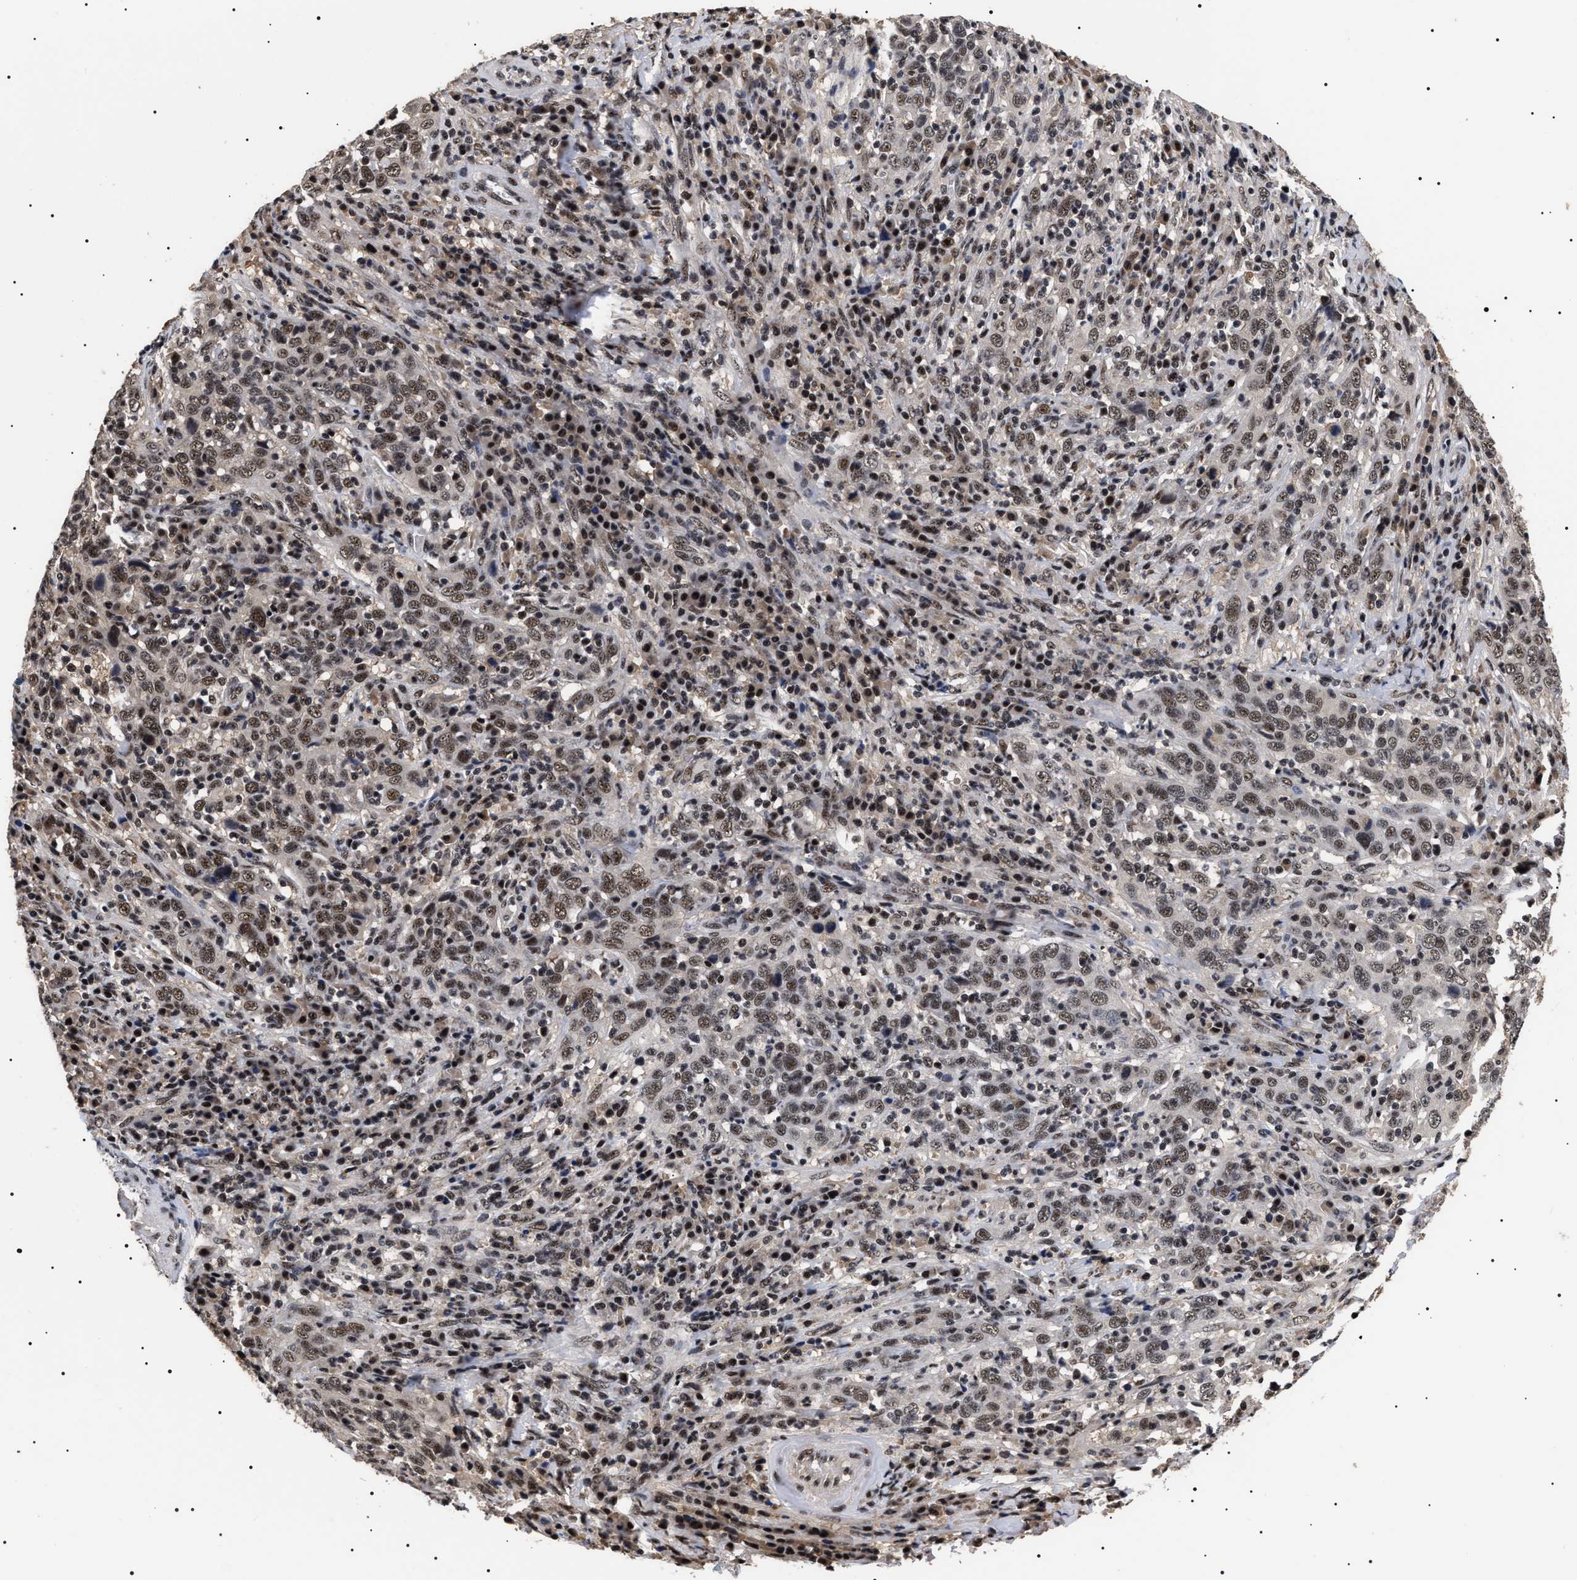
{"staining": {"intensity": "moderate", "quantity": ">75%", "location": "nuclear"}, "tissue": "cervical cancer", "cell_type": "Tumor cells", "image_type": "cancer", "snomed": [{"axis": "morphology", "description": "Squamous cell carcinoma, NOS"}, {"axis": "topography", "description": "Cervix"}], "caption": "This micrograph demonstrates IHC staining of cervical cancer (squamous cell carcinoma), with medium moderate nuclear staining in about >75% of tumor cells.", "gene": "CAAP1", "patient": {"sex": "female", "age": 46}}